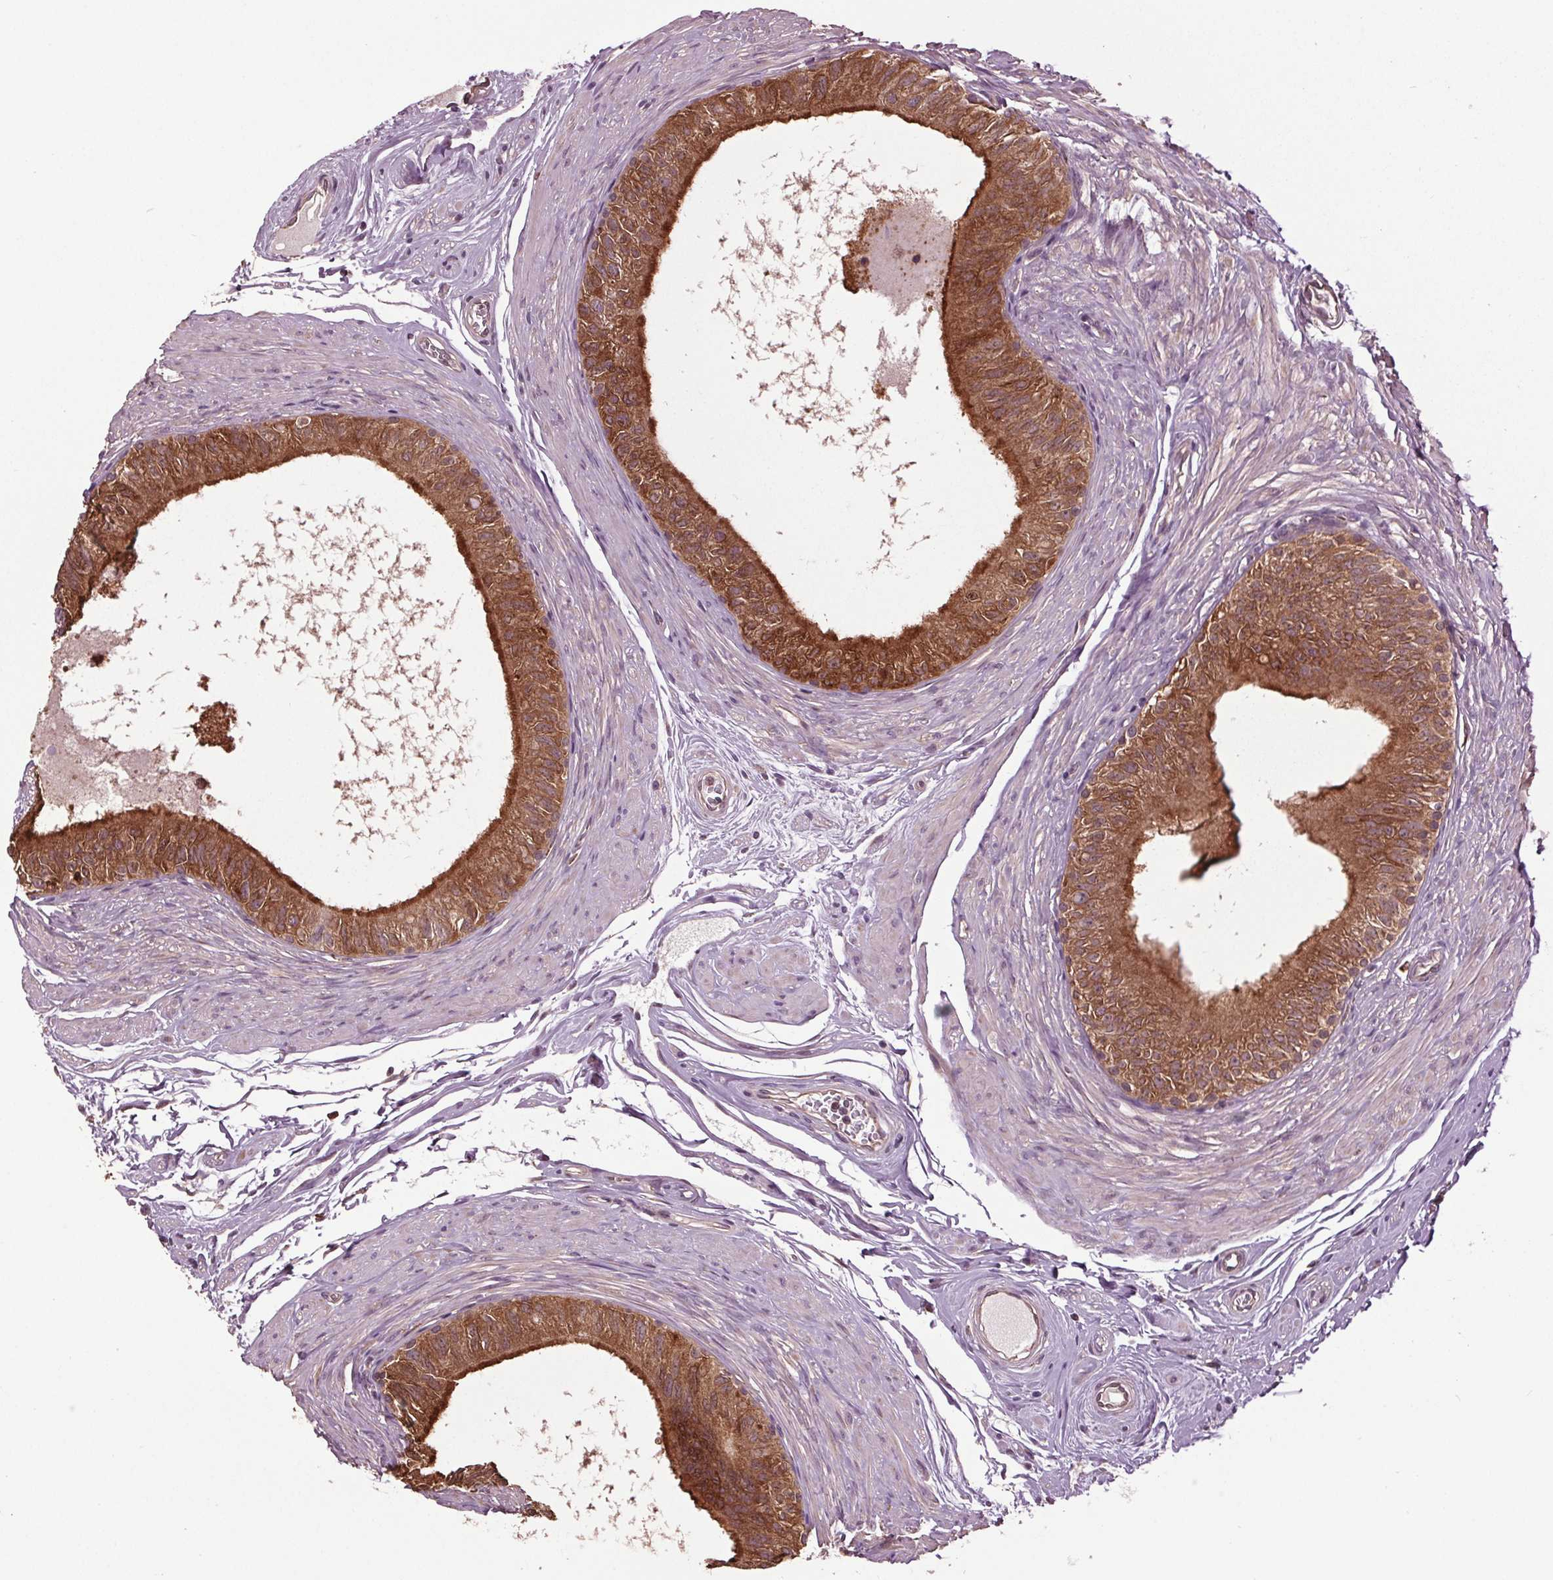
{"staining": {"intensity": "strong", "quantity": "25%-75%", "location": "cytoplasmic/membranous,nuclear"}, "tissue": "epididymis", "cell_type": "Glandular cells", "image_type": "normal", "snomed": [{"axis": "morphology", "description": "Normal tissue, NOS"}, {"axis": "topography", "description": "Epididymis"}], "caption": "Immunohistochemical staining of benign human epididymis reveals 25%-75% levels of strong cytoplasmic/membranous,nuclear protein positivity in about 25%-75% of glandular cells.", "gene": "RNPEP", "patient": {"sex": "male", "age": 36}}